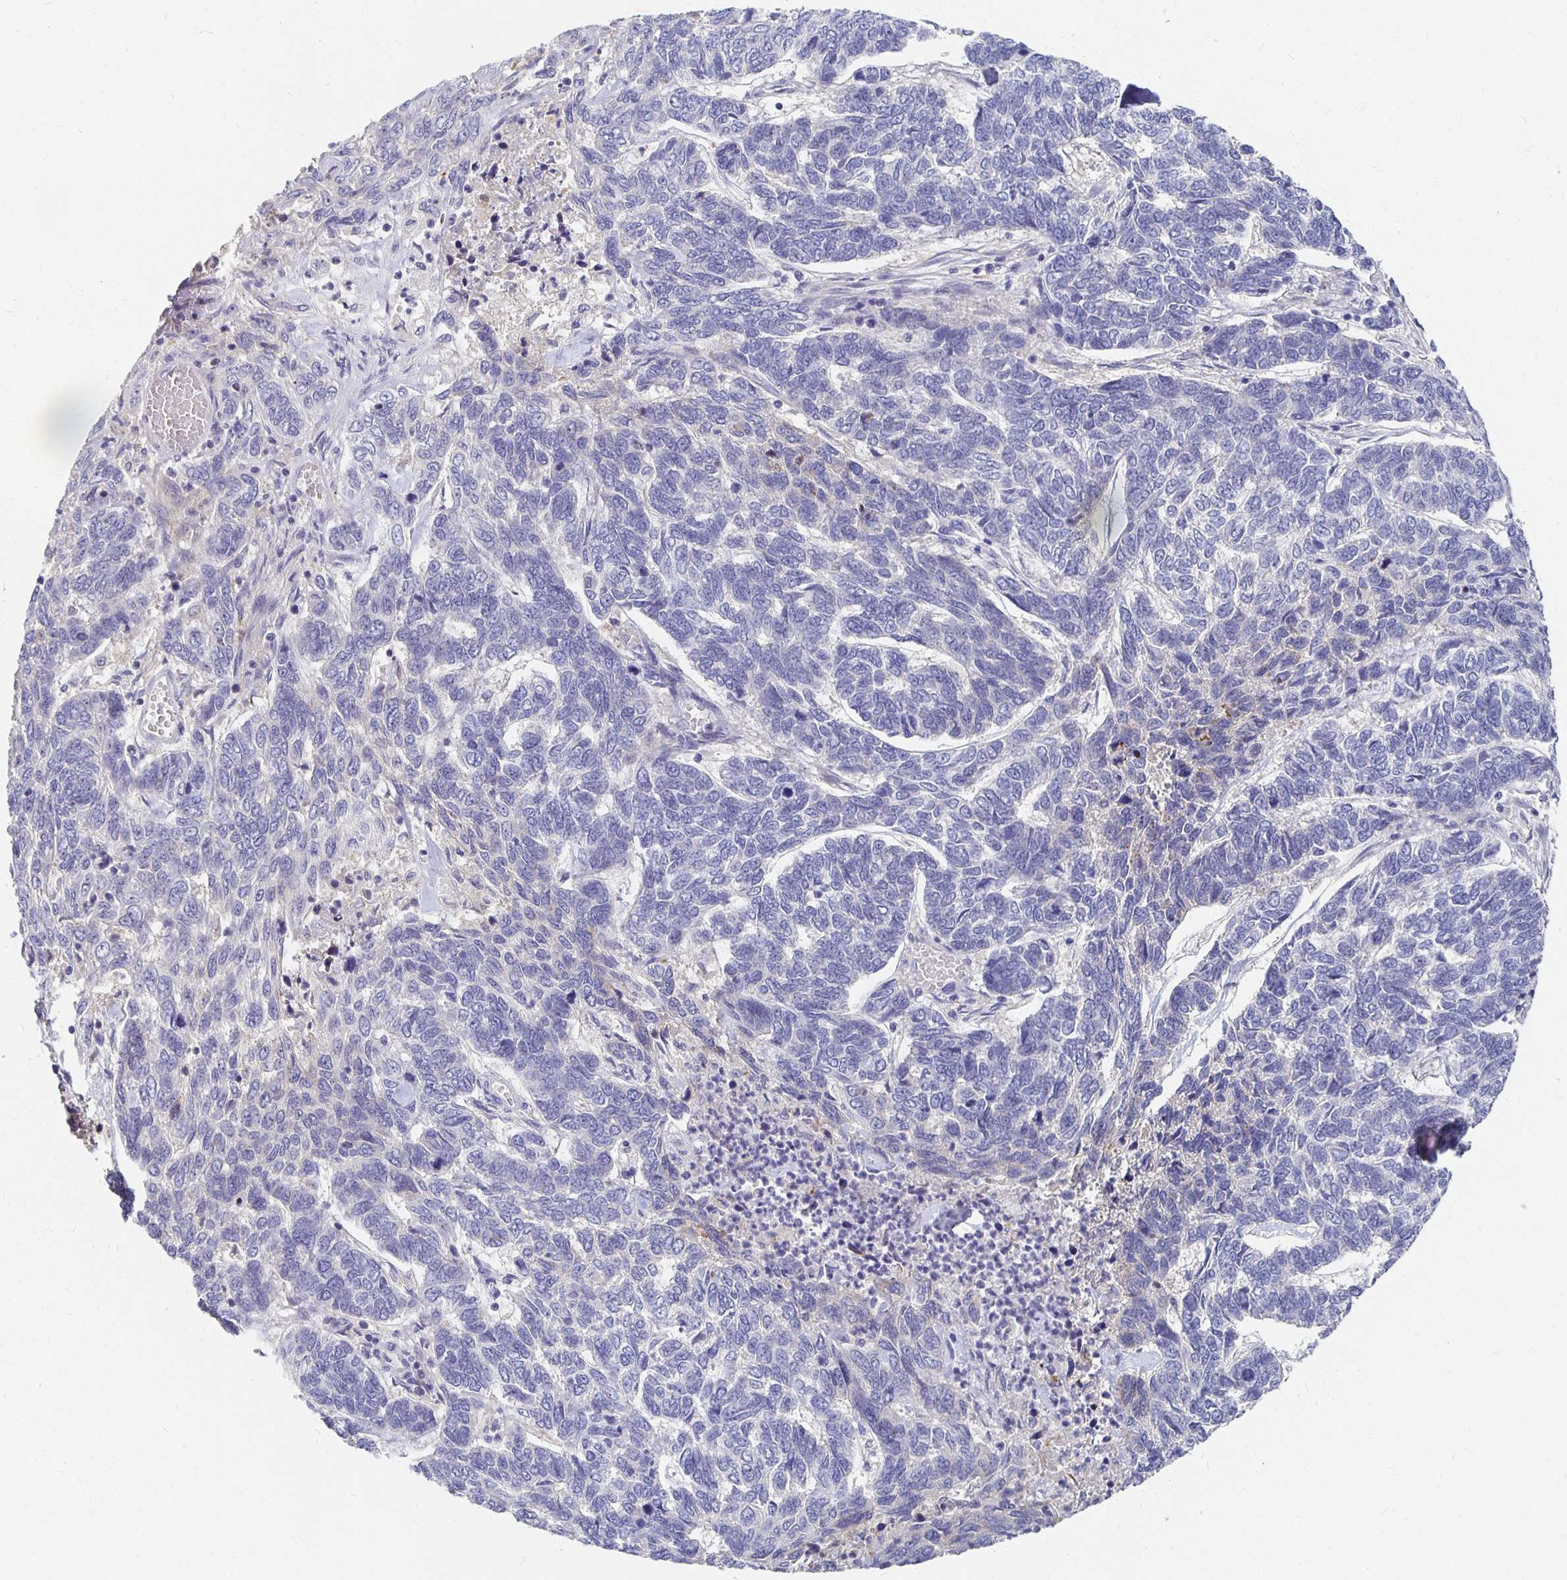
{"staining": {"intensity": "negative", "quantity": "none", "location": "none"}, "tissue": "skin cancer", "cell_type": "Tumor cells", "image_type": "cancer", "snomed": [{"axis": "morphology", "description": "Basal cell carcinoma"}, {"axis": "topography", "description": "Skin"}], "caption": "Skin cancer stained for a protein using immunohistochemistry displays no positivity tumor cells.", "gene": "FKRP", "patient": {"sex": "female", "age": 65}}